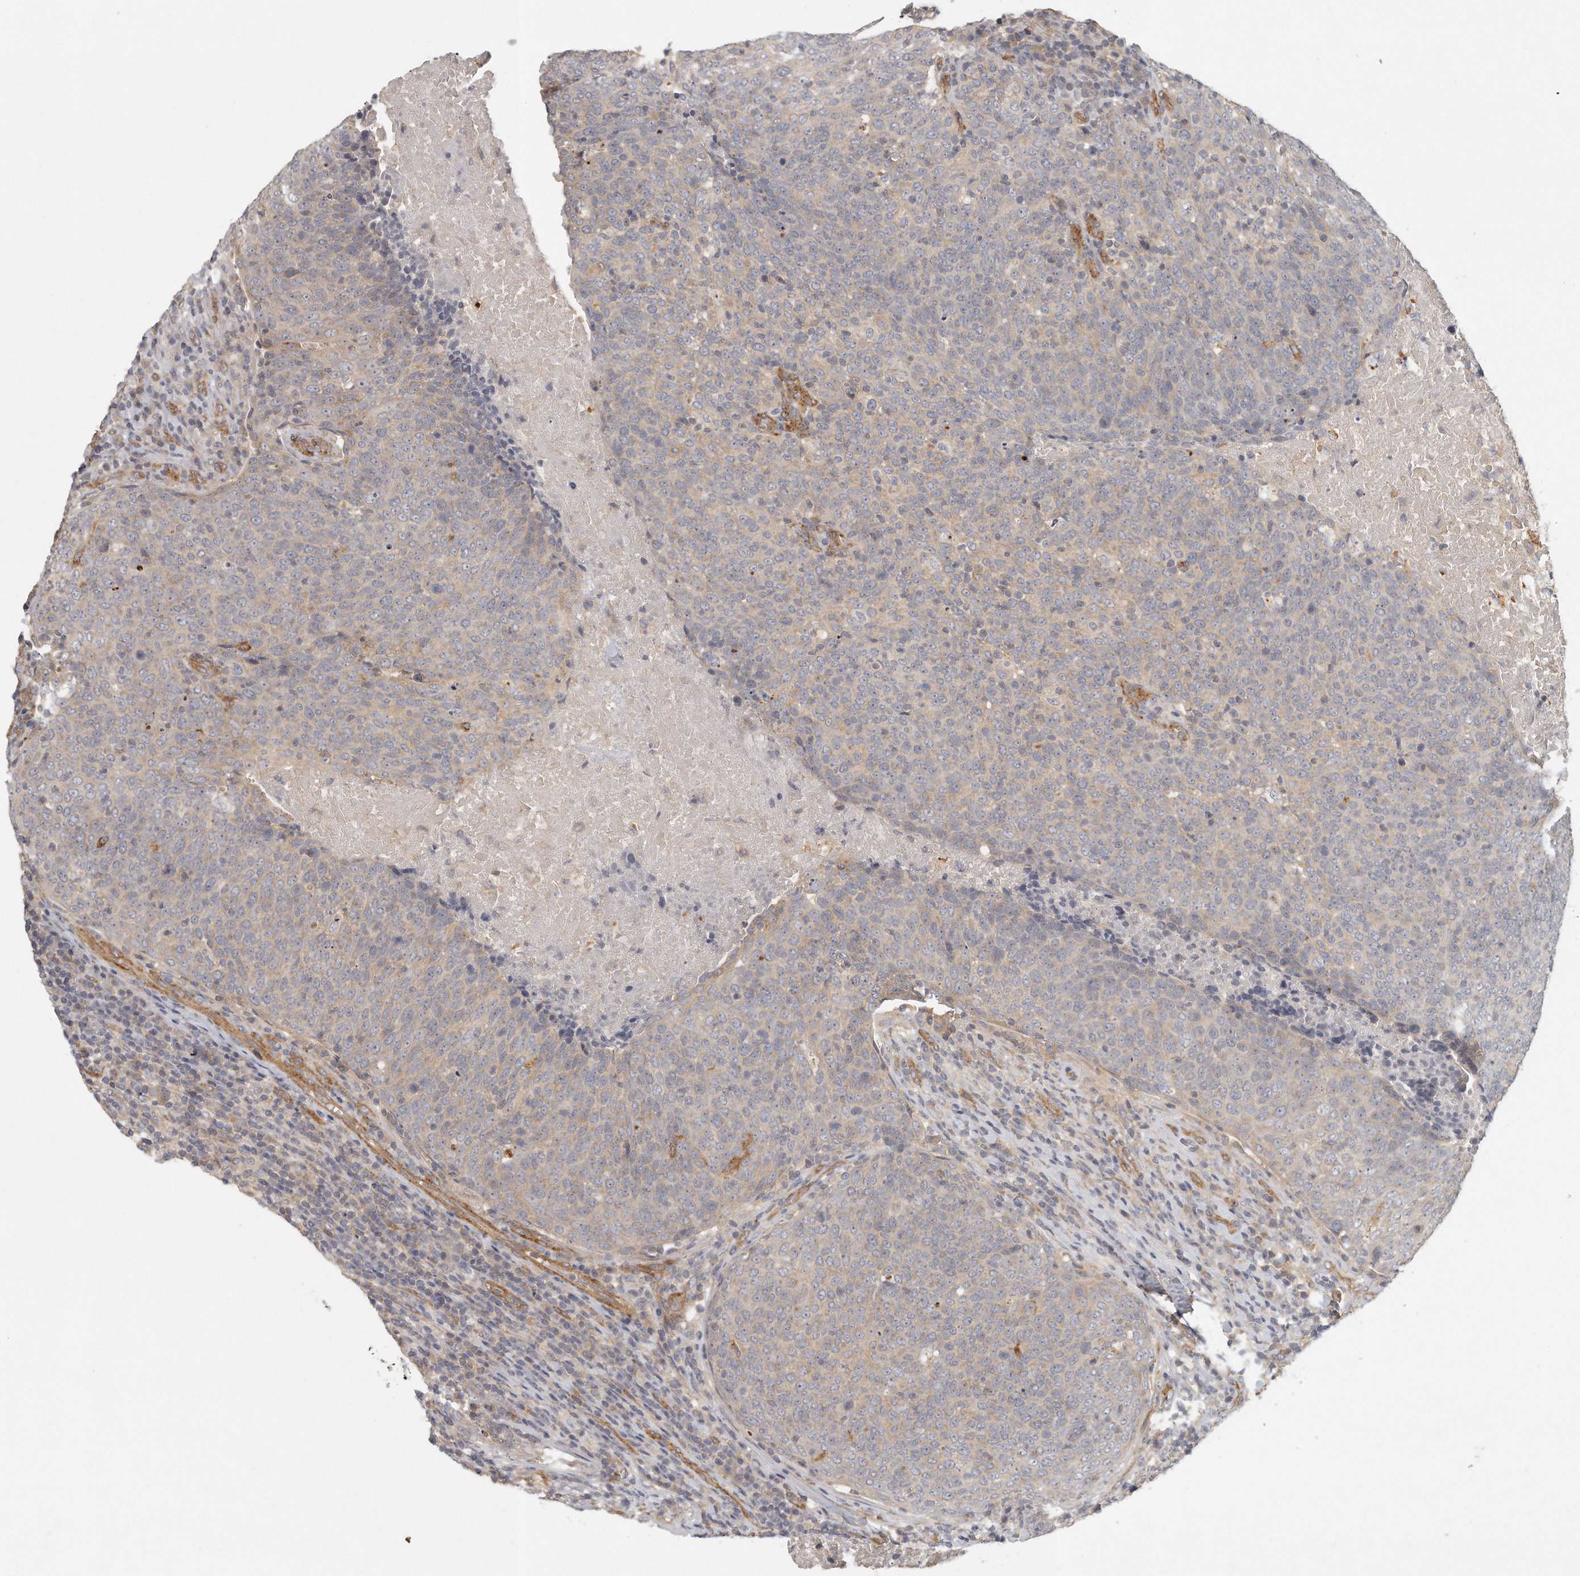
{"staining": {"intensity": "weak", "quantity": "25%-75%", "location": "cytoplasmic/membranous"}, "tissue": "head and neck cancer", "cell_type": "Tumor cells", "image_type": "cancer", "snomed": [{"axis": "morphology", "description": "Squamous cell carcinoma, NOS"}, {"axis": "morphology", "description": "Squamous cell carcinoma, metastatic, NOS"}, {"axis": "topography", "description": "Lymph node"}, {"axis": "topography", "description": "Head-Neck"}], "caption": "Head and neck cancer tissue demonstrates weak cytoplasmic/membranous staining in approximately 25%-75% of tumor cells, visualized by immunohistochemistry. Using DAB (brown) and hematoxylin (blue) stains, captured at high magnification using brightfield microscopy.", "gene": "MTERF4", "patient": {"sex": "male", "age": 62}}